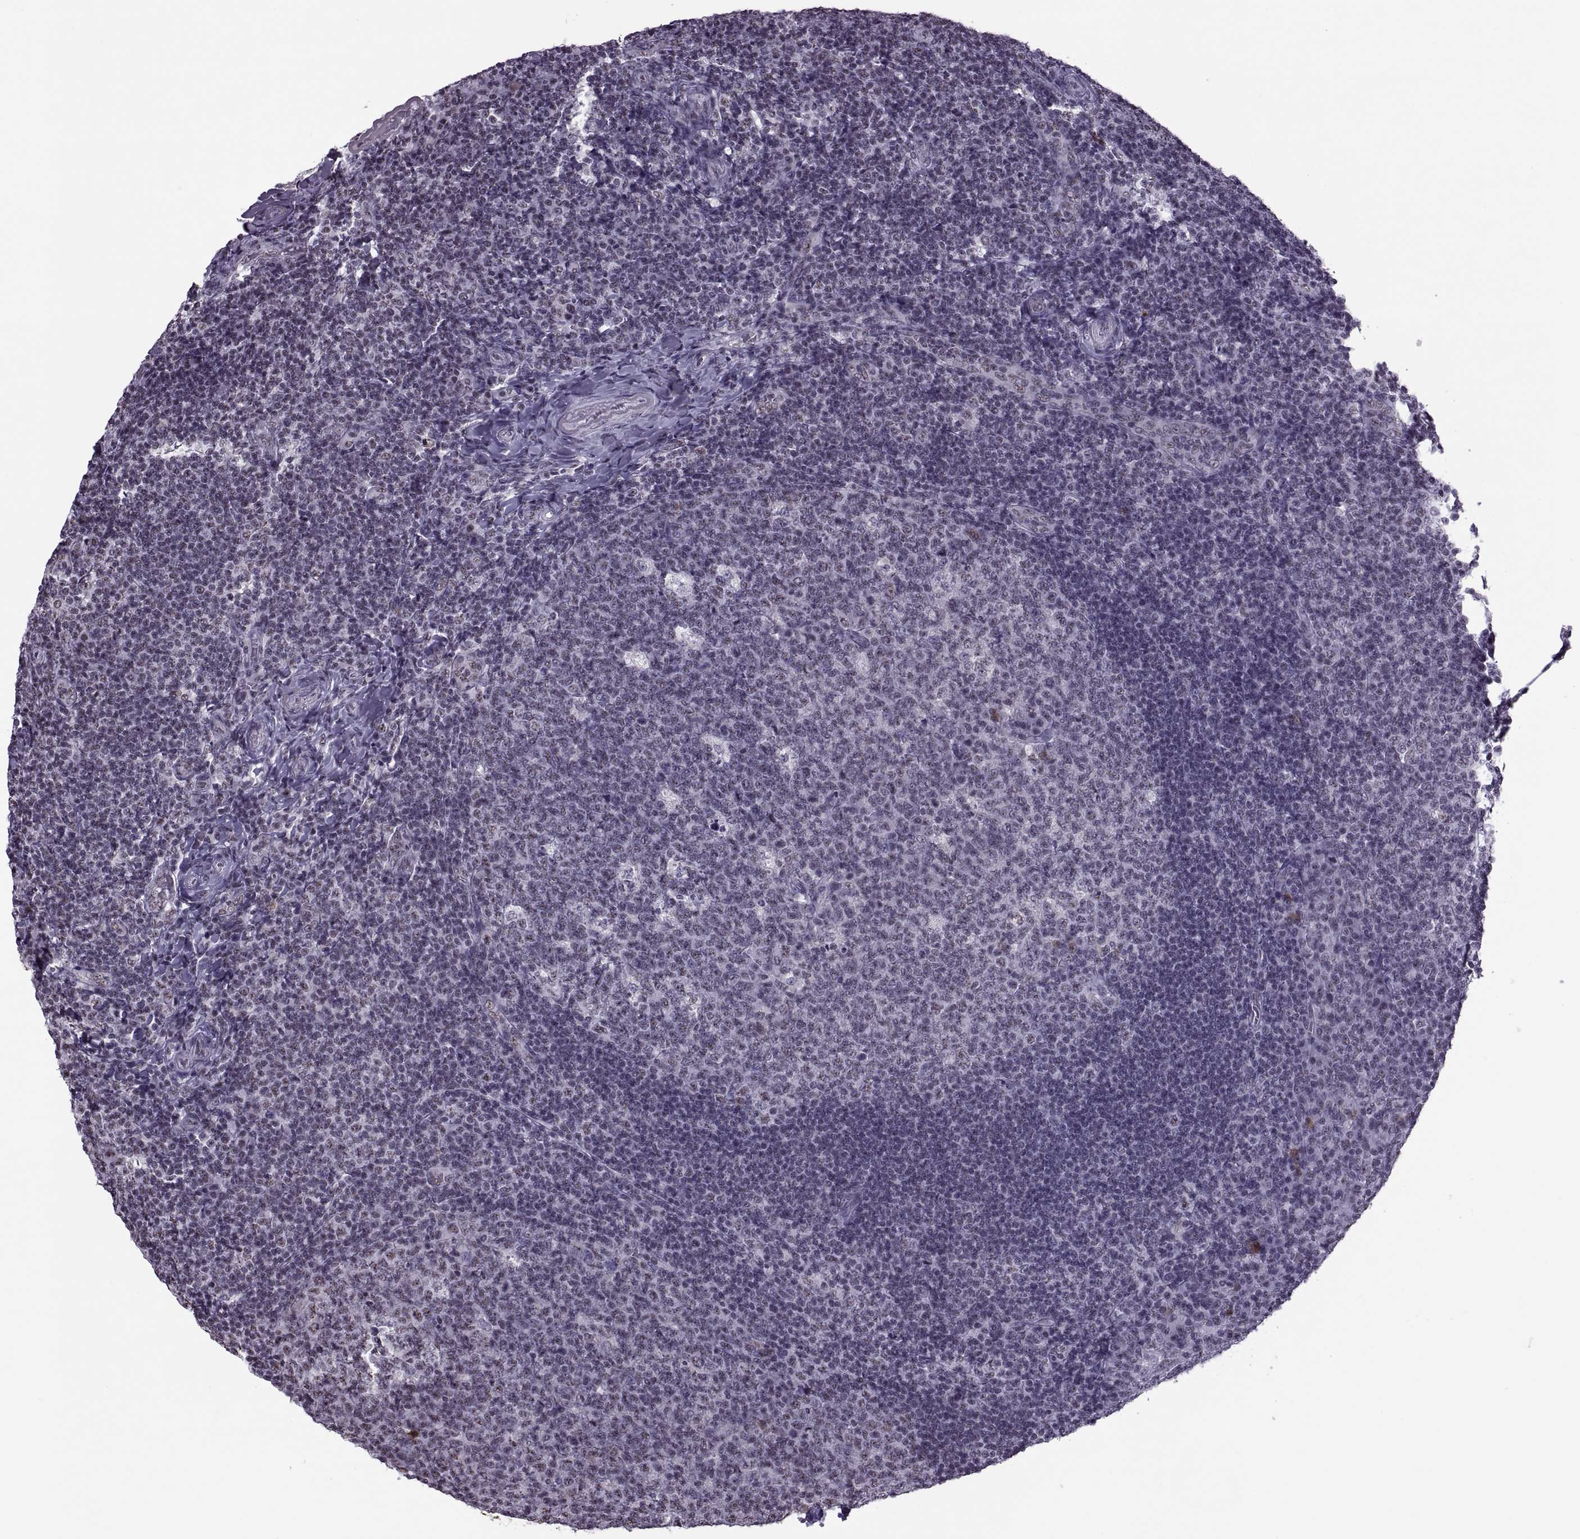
{"staining": {"intensity": "moderate", "quantity": "<25%", "location": "cytoplasmic/membranous,nuclear"}, "tissue": "tonsil", "cell_type": "Germinal center cells", "image_type": "normal", "snomed": [{"axis": "morphology", "description": "Normal tissue, NOS"}, {"axis": "topography", "description": "Tonsil"}], "caption": "Immunohistochemistry staining of benign tonsil, which demonstrates low levels of moderate cytoplasmic/membranous,nuclear expression in approximately <25% of germinal center cells indicating moderate cytoplasmic/membranous,nuclear protein staining. The staining was performed using DAB (3,3'-diaminobenzidine) (brown) for protein detection and nuclei were counterstained in hematoxylin (blue).", "gene": "MAGEA4", "patient": {"sex": "male", "age": 17}}